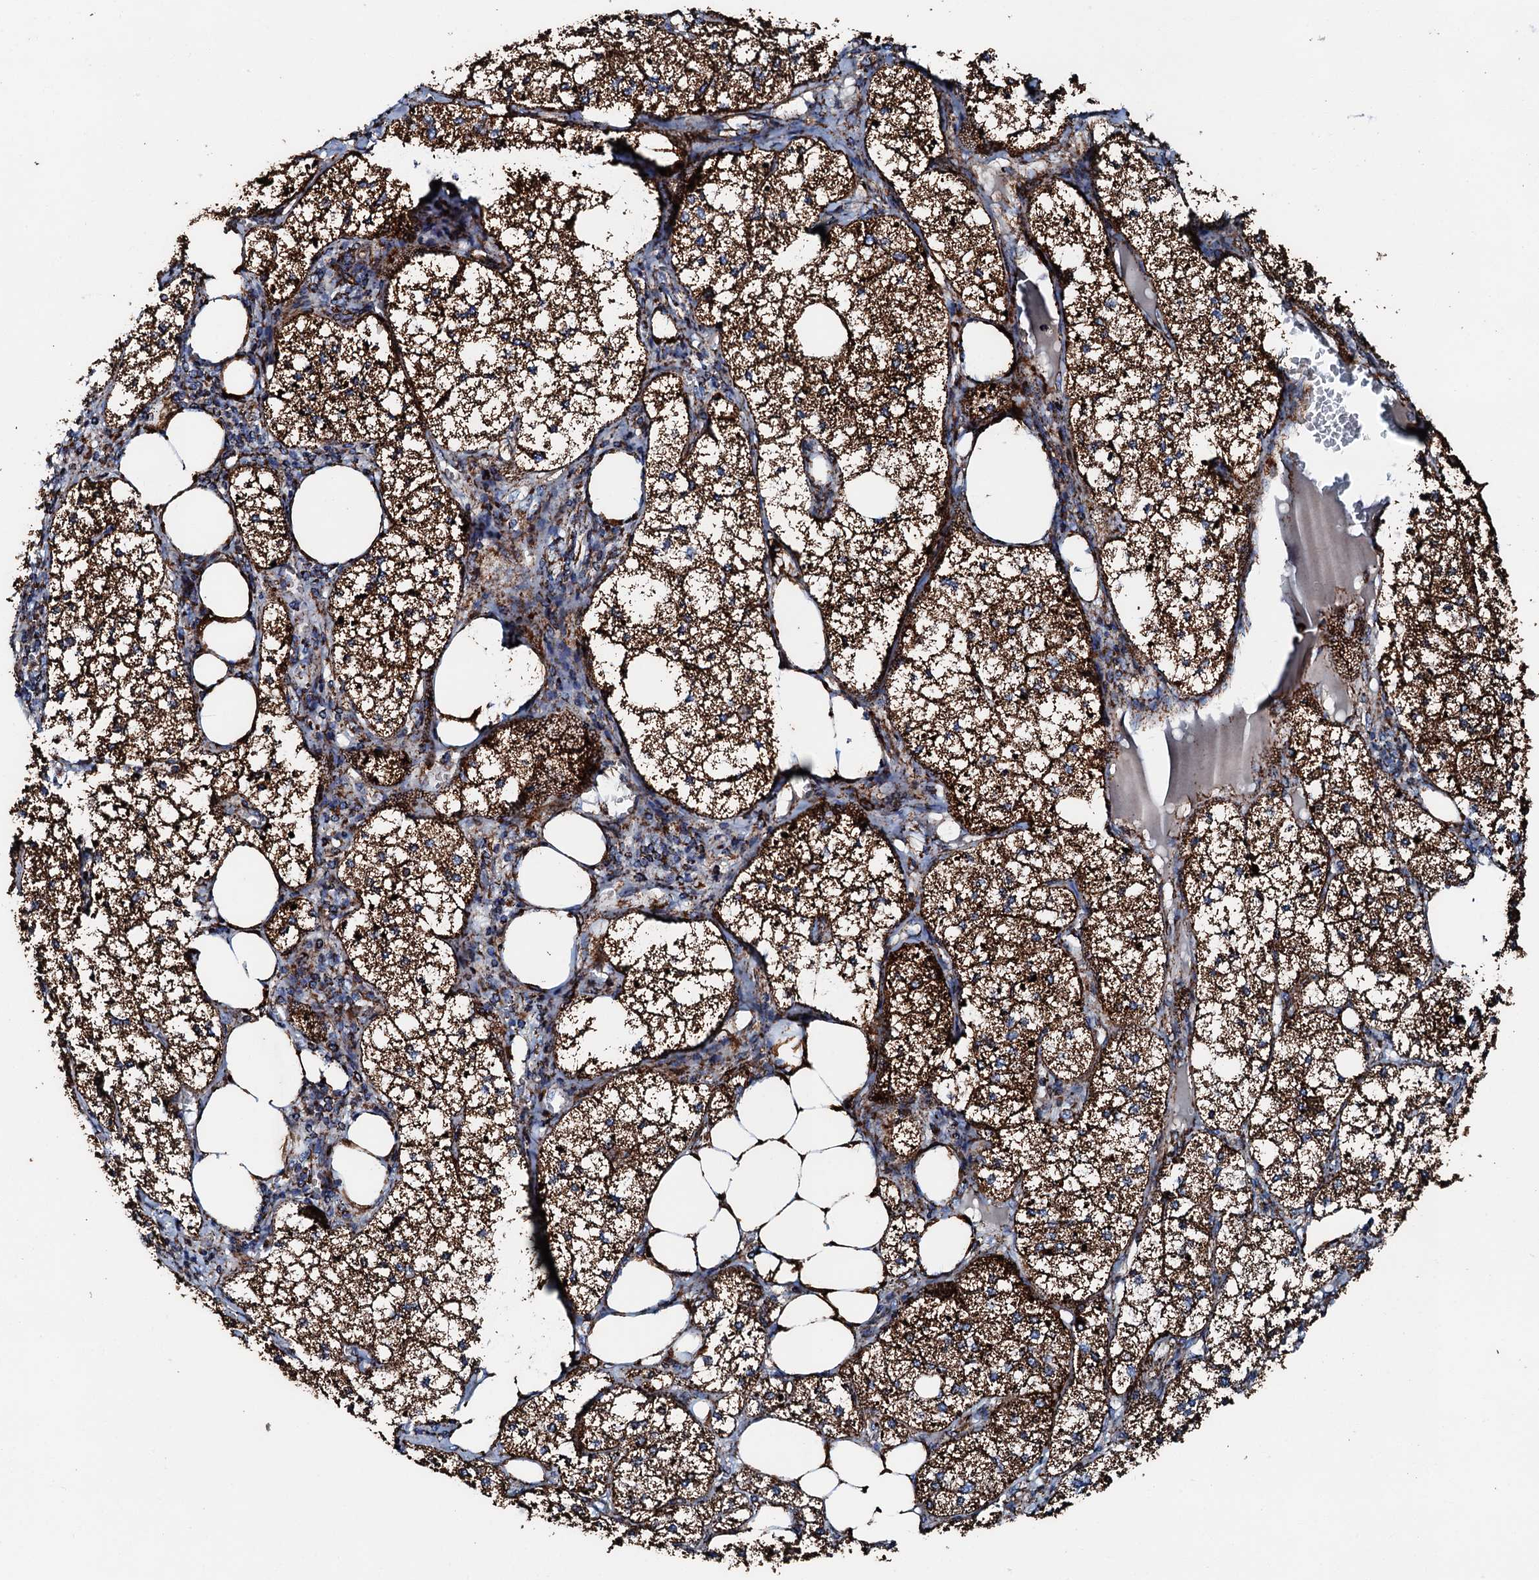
{"staining": {"intensity": "strong", "quantity": ">75%", "location": "cytoplasmic/membranous"}, "tissue": "adrenal gland", "cell_type": "Glandular cells", "image_type": "normal", "snomed": [{"axis": "morphology", "description": "Normal tissue, NOS"}, {"axis": "topography", "description": "Adrenal gland"}], "caption": "Immunohistochemistry (DAB (3,3'-diaminobenzidine)) staining of benign adrenal gland demonstrates strong cytoplasmic/membranous protein staining in about >75% of glandular cells.", "gene": "HADH", "patient": {"sex": "female", "age": 61}}